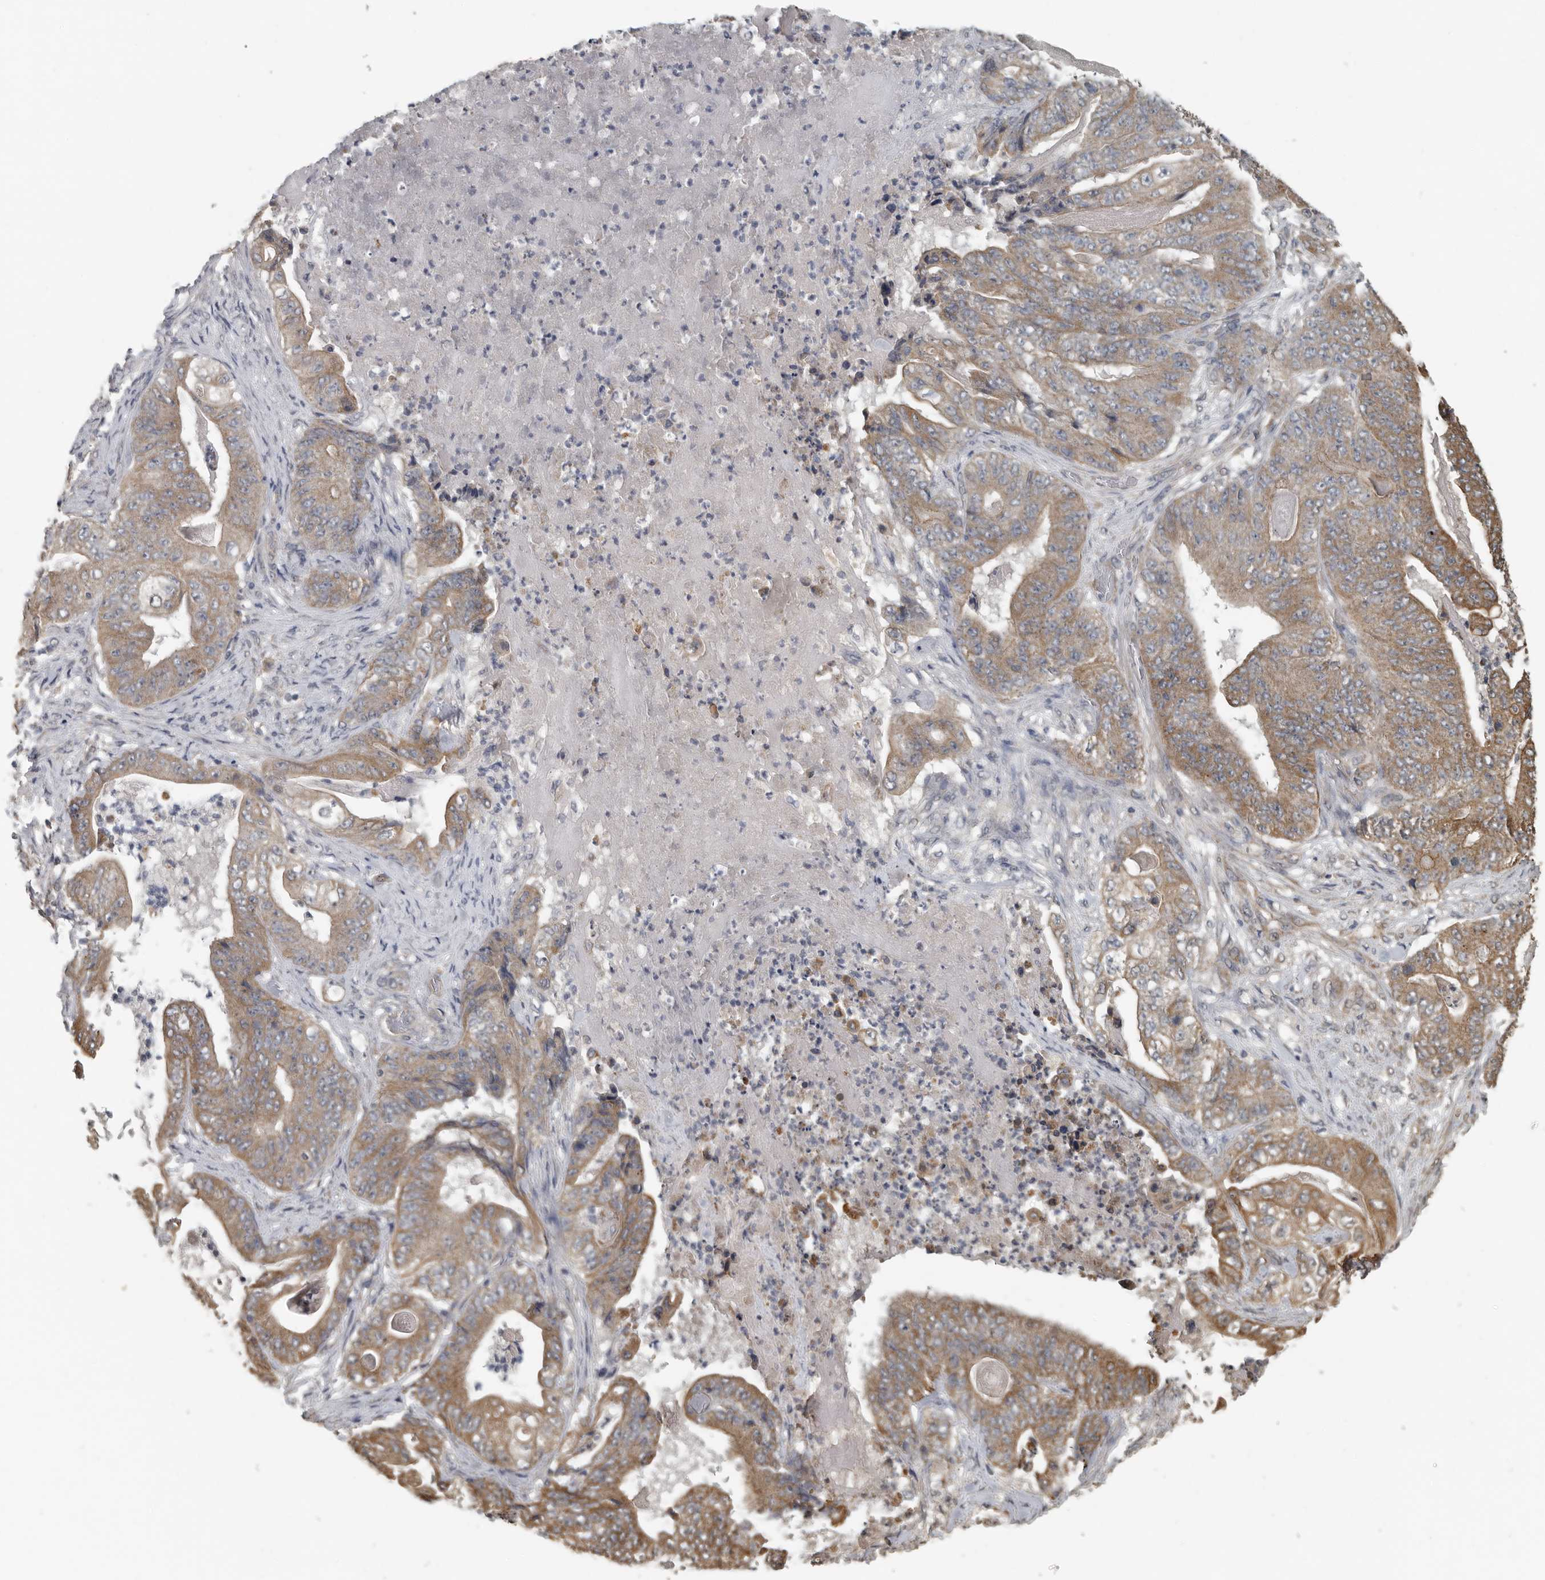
{"staining": {"intensity": "moderate", "quantity": ">75%", "location": "cytoplasmic/membranous"}, "tissue": "stomach cancer", "cell_type": "Tumor cells", "image_type": "cancer", "snomed": [{"axis": "morphology", "description": "Adenocarcinoma, NOS"}, {"axis": "topography", "description": "Stomach"}], "caption": "The image demonstrates a brown stain indicating the presence of a protein in the cytoplasmic/membranous of tumor cells in stomach adenocarcinoma.", "gene": "AFAP1", "patient": {"sex": "female", "age": 73}}